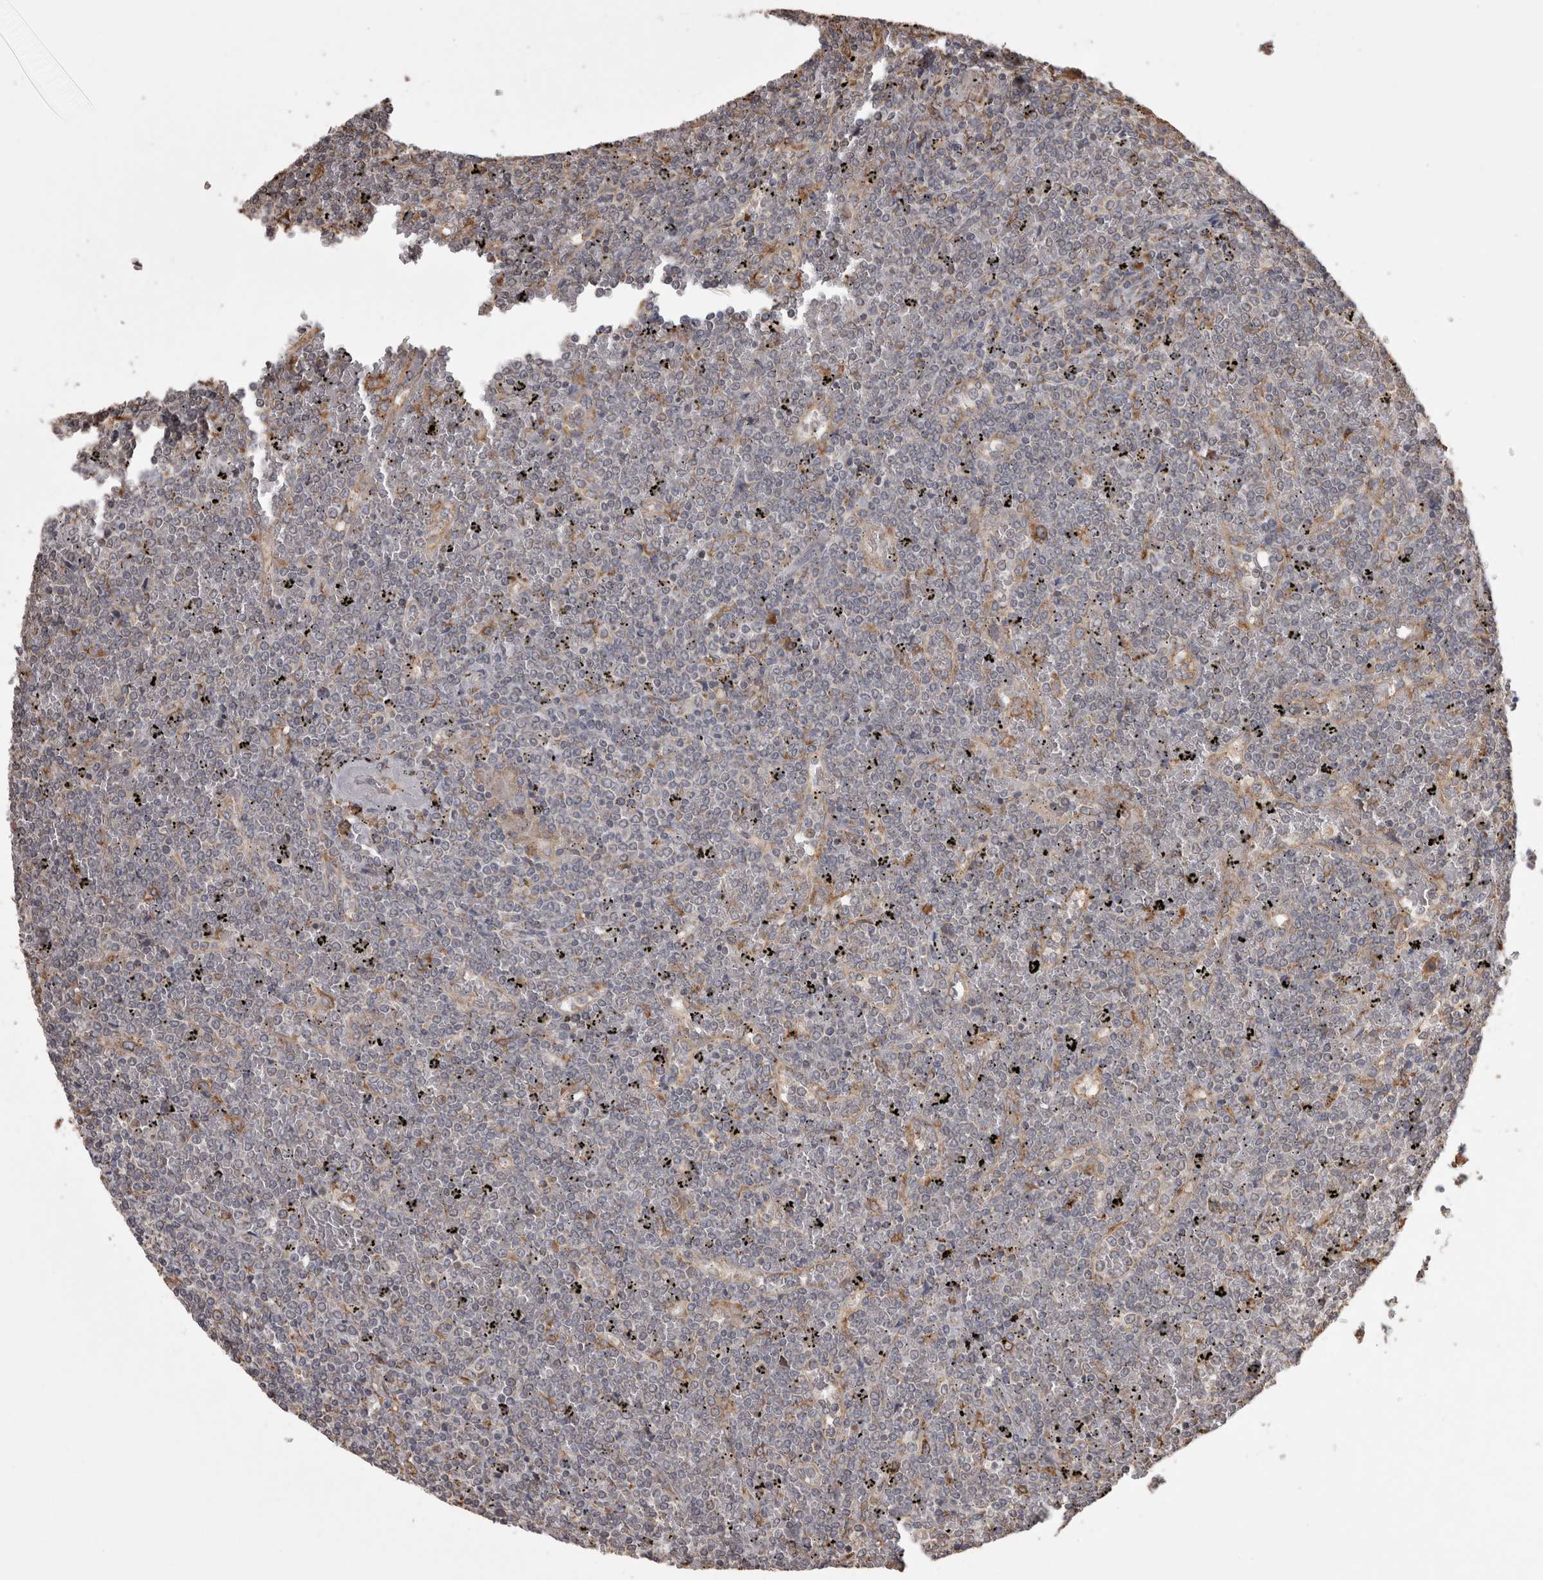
{"staining": {"intensity": "negative", "quantity": "none", "location": "none"}, "tissue": "lymphoma", "cell_type": "Tumor cells", "image_type": "cancer", "snomed": [{"axis": "morphology", "description": "Malignant lymphoma, non-Hodgkin's type, Low grade"}, {"axis": "topography", "description": "Spleen"}], "caption": "Lymphoma stained for a protein using immunohistochemistry reveals no positivity tumor cells.", "gene": "PON2", "patient": {"sex": "female", "age": 19}}